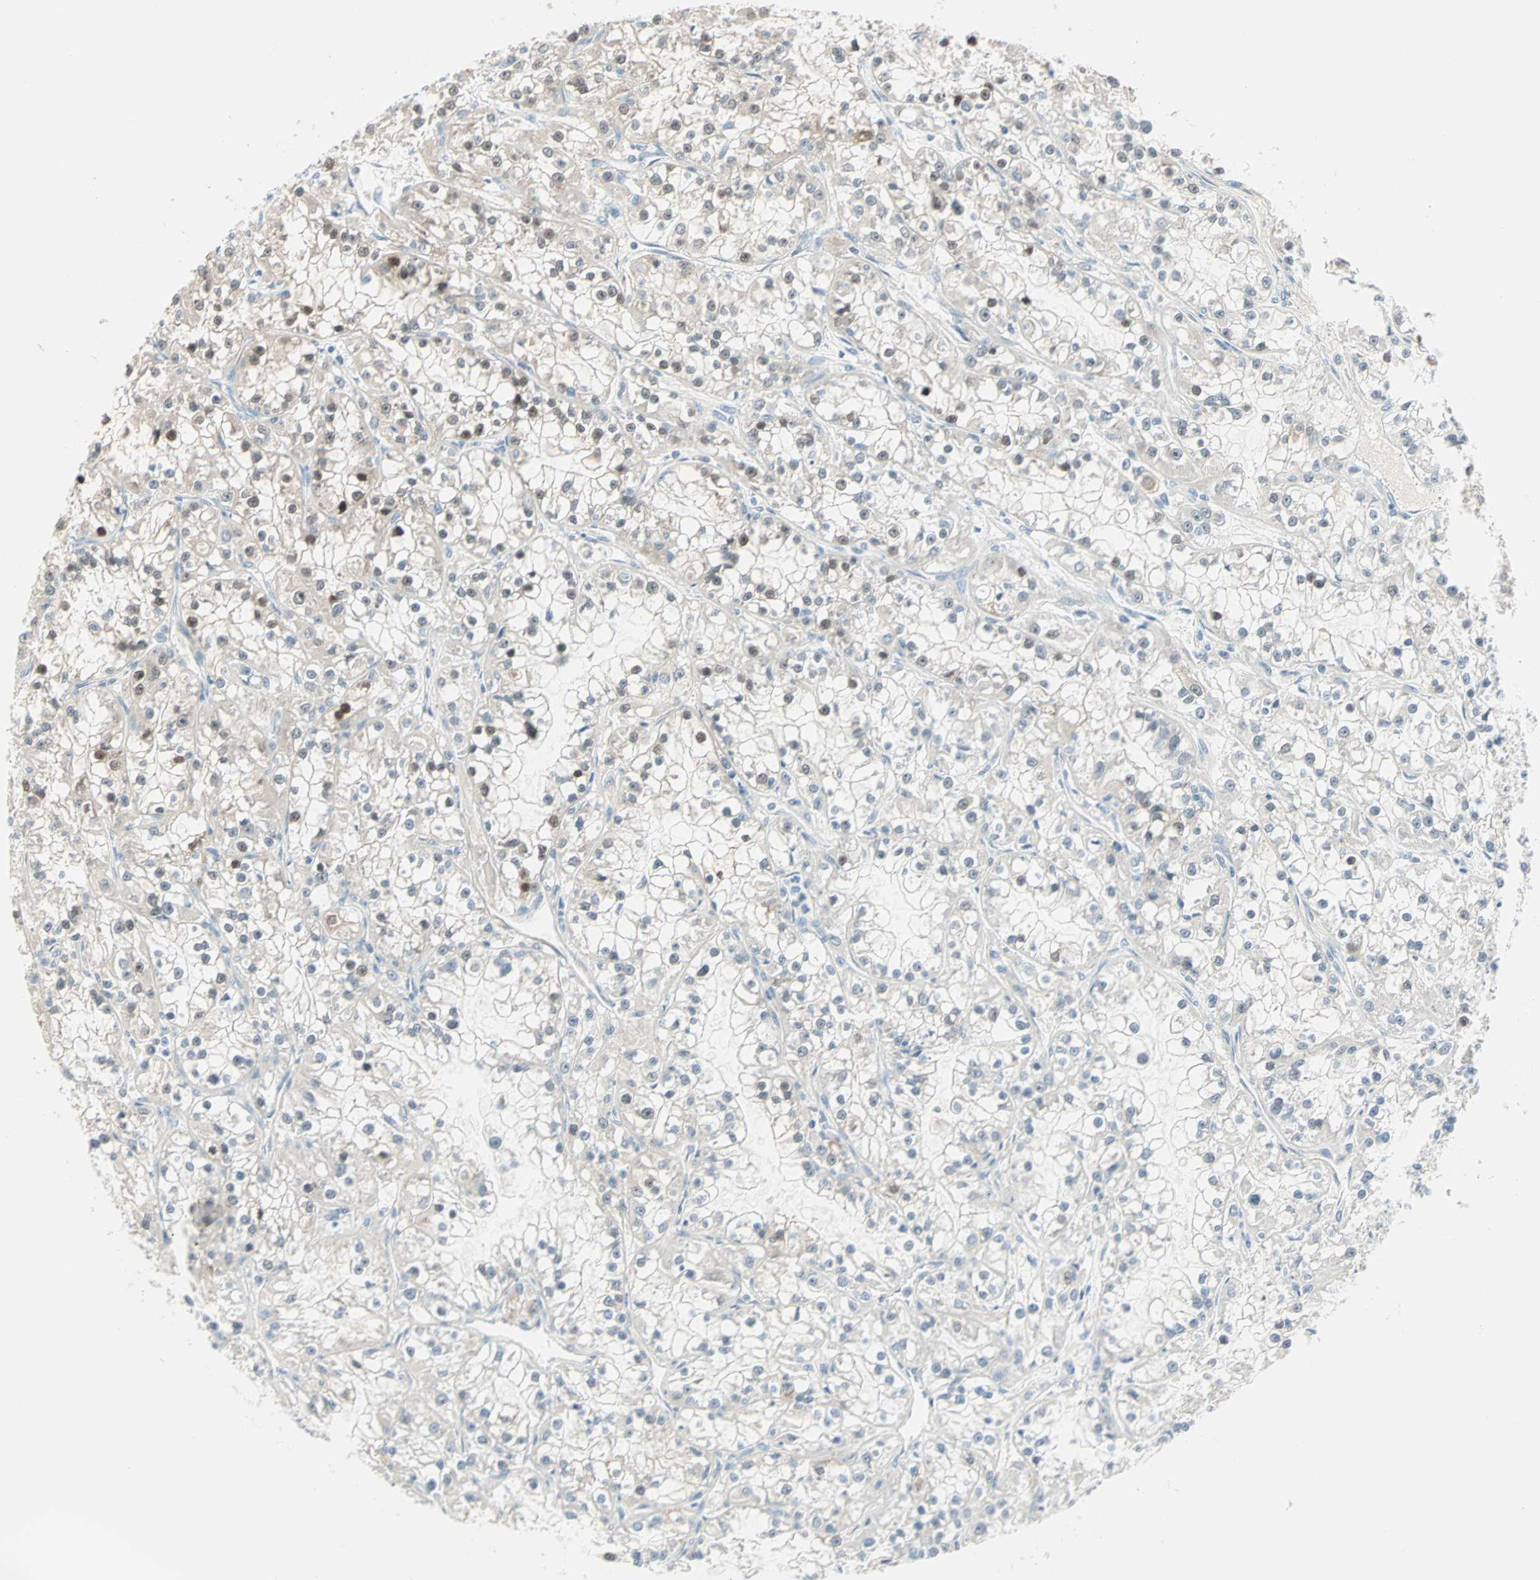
{"staining": {"intensity": "moderate", "quantity": "<25%", "location": "nuclear"}, "tissue": "renal cancer", "cell_type": "Tumor cells", "image_type": "cancer", "snomed": [{"axis": "morphology", "description": "Adenocarcinoma, NOS"}, {"axis": "topography", "description": "Kidney"}], "caption": "An image of renal cancer stained for a protein demonstrates moderate nuclear brown staining in tumor cells.", "gene": "SULT1C2", "patient": {"sex": "female", "age": 52}}